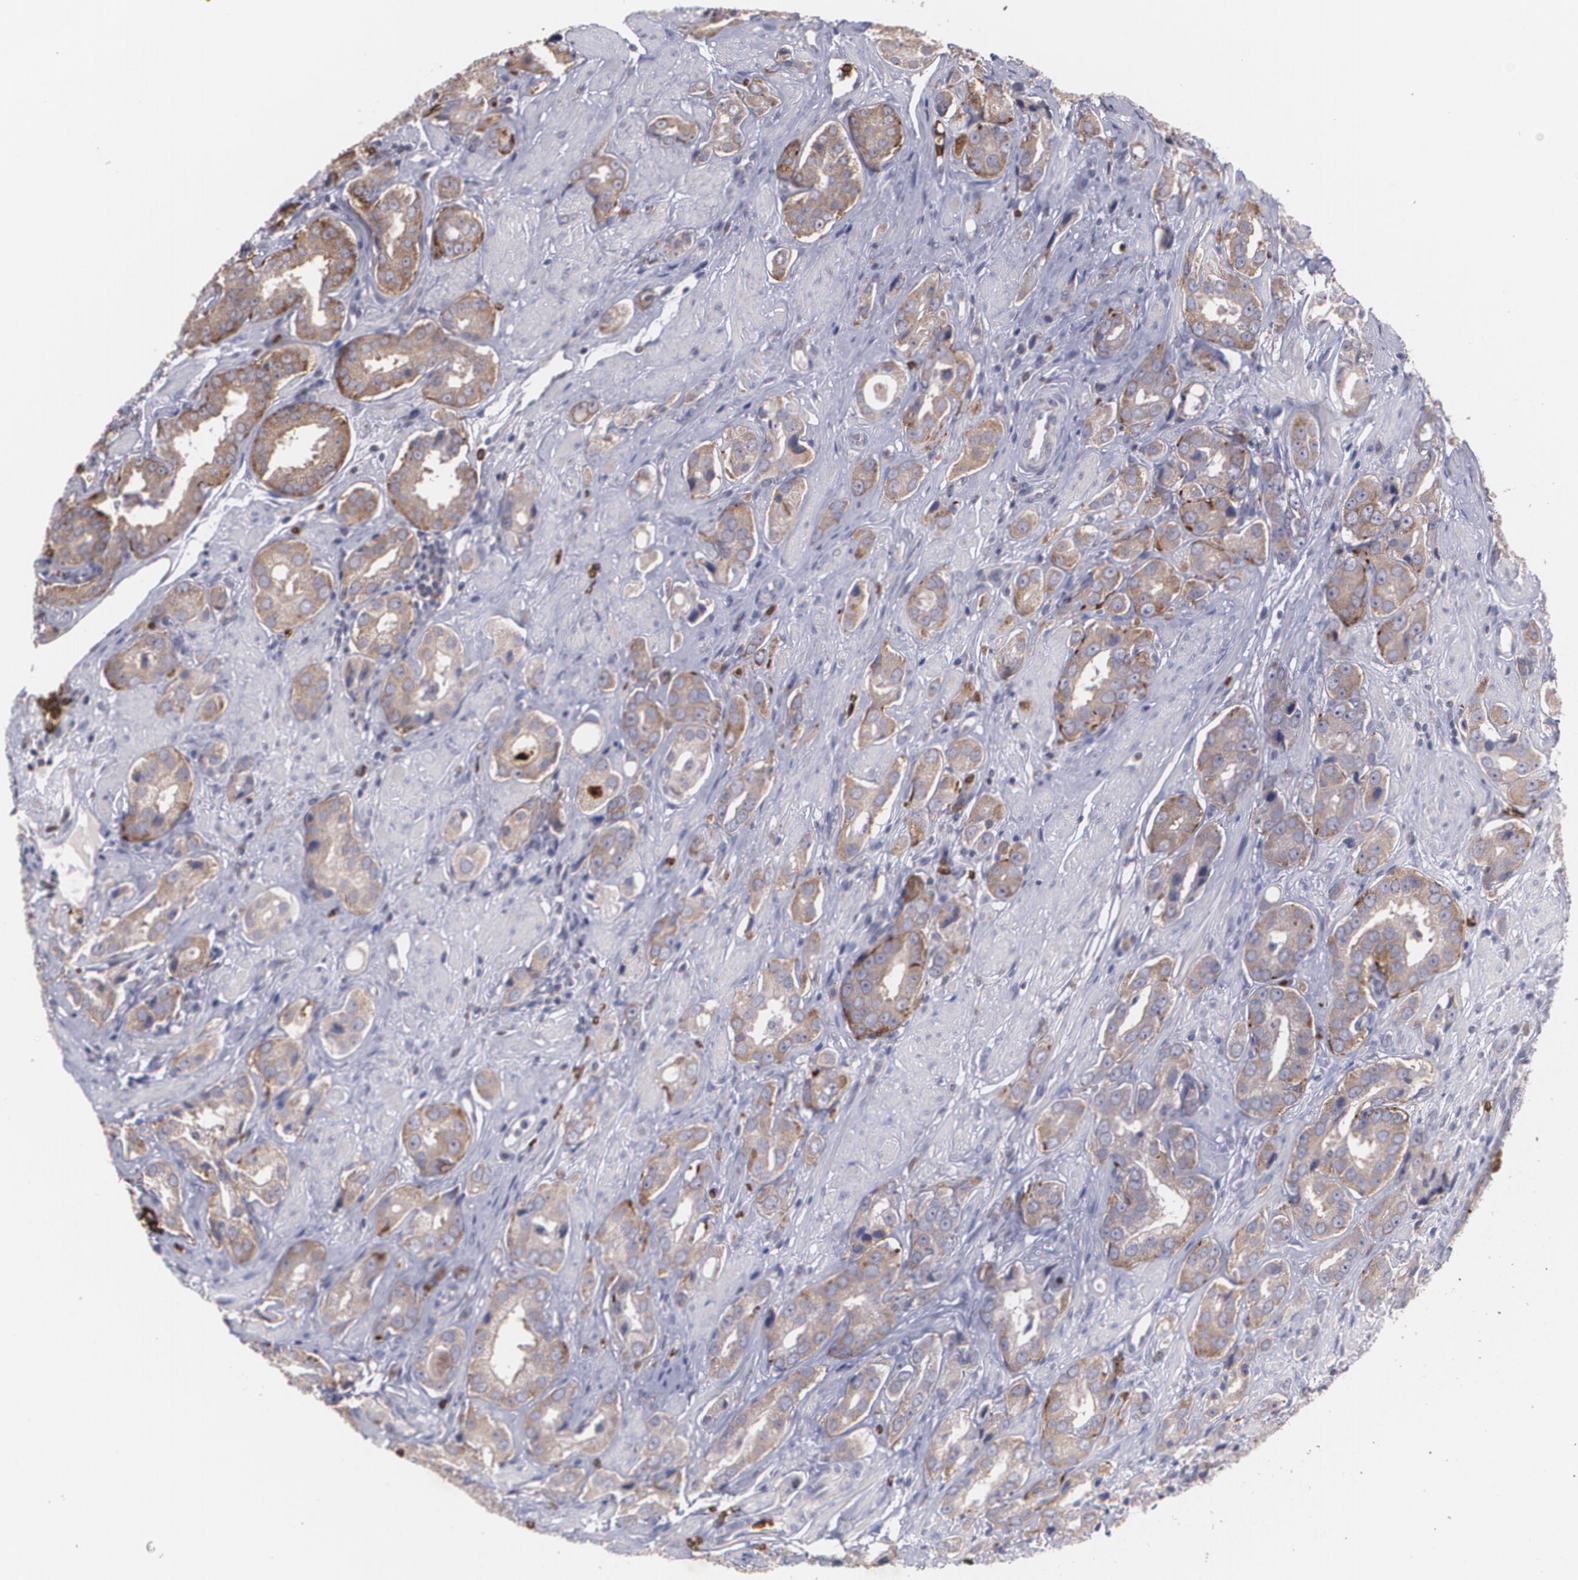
{"staining": {"intensity": "moderate", "quantity": ">75%", "location": "cytoplasmic/membranous"}, "tissue": "prostate cancer", "cell_type": "Tumor cells", "image_type": "cancer", "snomed": [{"axis": "morphology", "description": "Adenocarcinoma, Medium grade"}, {"axis": "topography", "description": "Prostate"}], "caption": "Approximately >75% of tumor cells in human prostate cancer show moderate cytoplasmic/membranous protein expression as visualized by brown immunohistochemical staining.", "gene": "SLC2A1", "patient": {"sex": "male", "age": 53}}